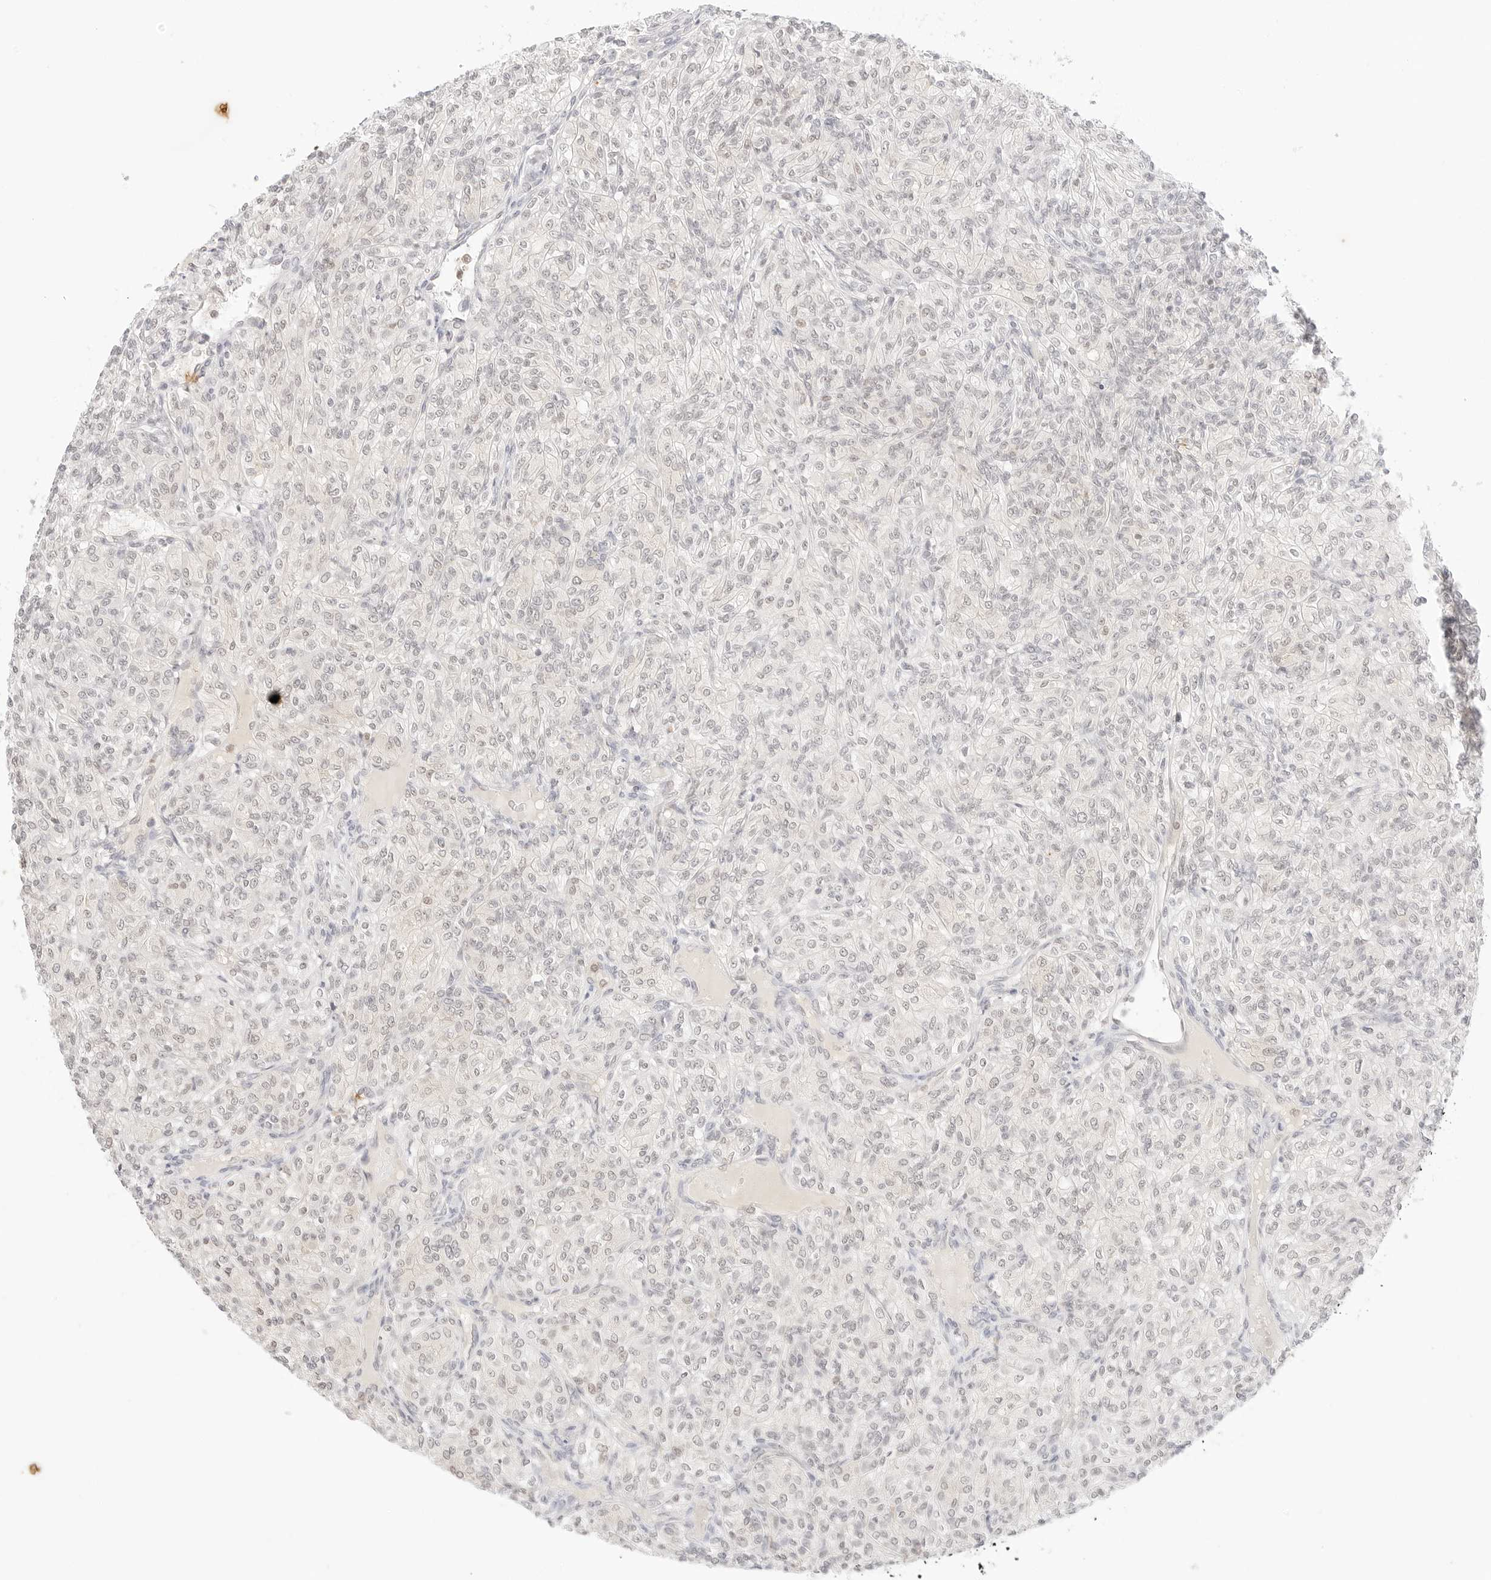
{"staining": {"intensity": "negative", "quantity": "none", "location": "none"}, "tissue": "renal cancer", "cell_type": "Tumor cells", "image_type": "cancer", "snomed": [{"axis": "morphology", "description": "Adenocarcinoma, NOS"}, {"axis": "topography", "description": "Kidney"}], "caption": "Protein analysis of adenocarcinoma (renal) demonstrates no significant positivity in tumor cells.", "gene": "GNAS", "patient": {"sex": "male", "age": 77}}